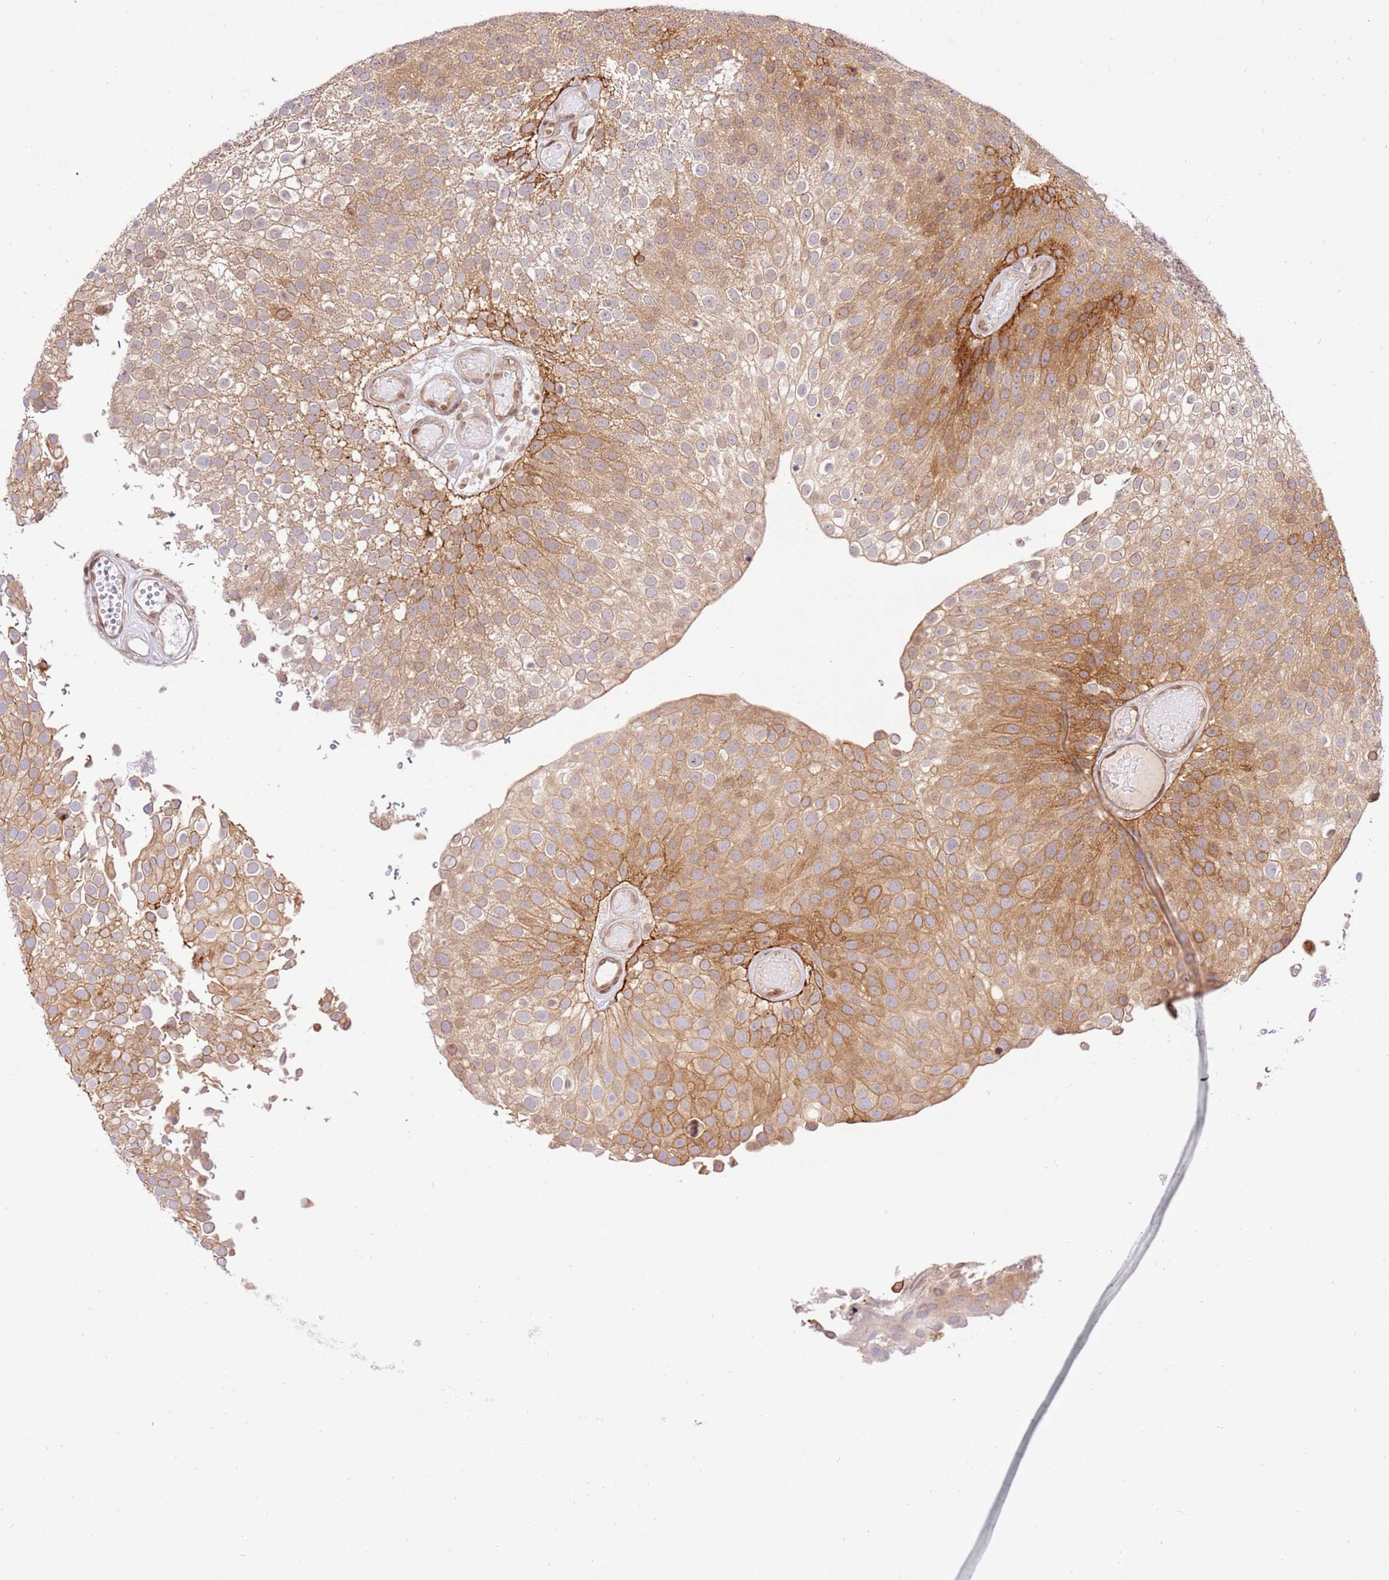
{"staining": {"intensity": "moderate", "quantity": ">75%", "location": "cytoplasmic/membranous"}, "tissue": "urothelial cancer", "cell_type": "Tumor cells", "image_type": "cancer", "snomed": [{"axis": "morphology", "description": "Urothelial carcinoma, Low grade"}, {"axis": "topography", "description": "Urinary bladder"}], "caption": "The immunohistochemical stain labels moderate cytoplasmic/membranous expression in tumor cells of low-grade urothelial carcinoma tissue.", "gene": "TRIM37", "patient": {"sex": "male", "age": 78}}